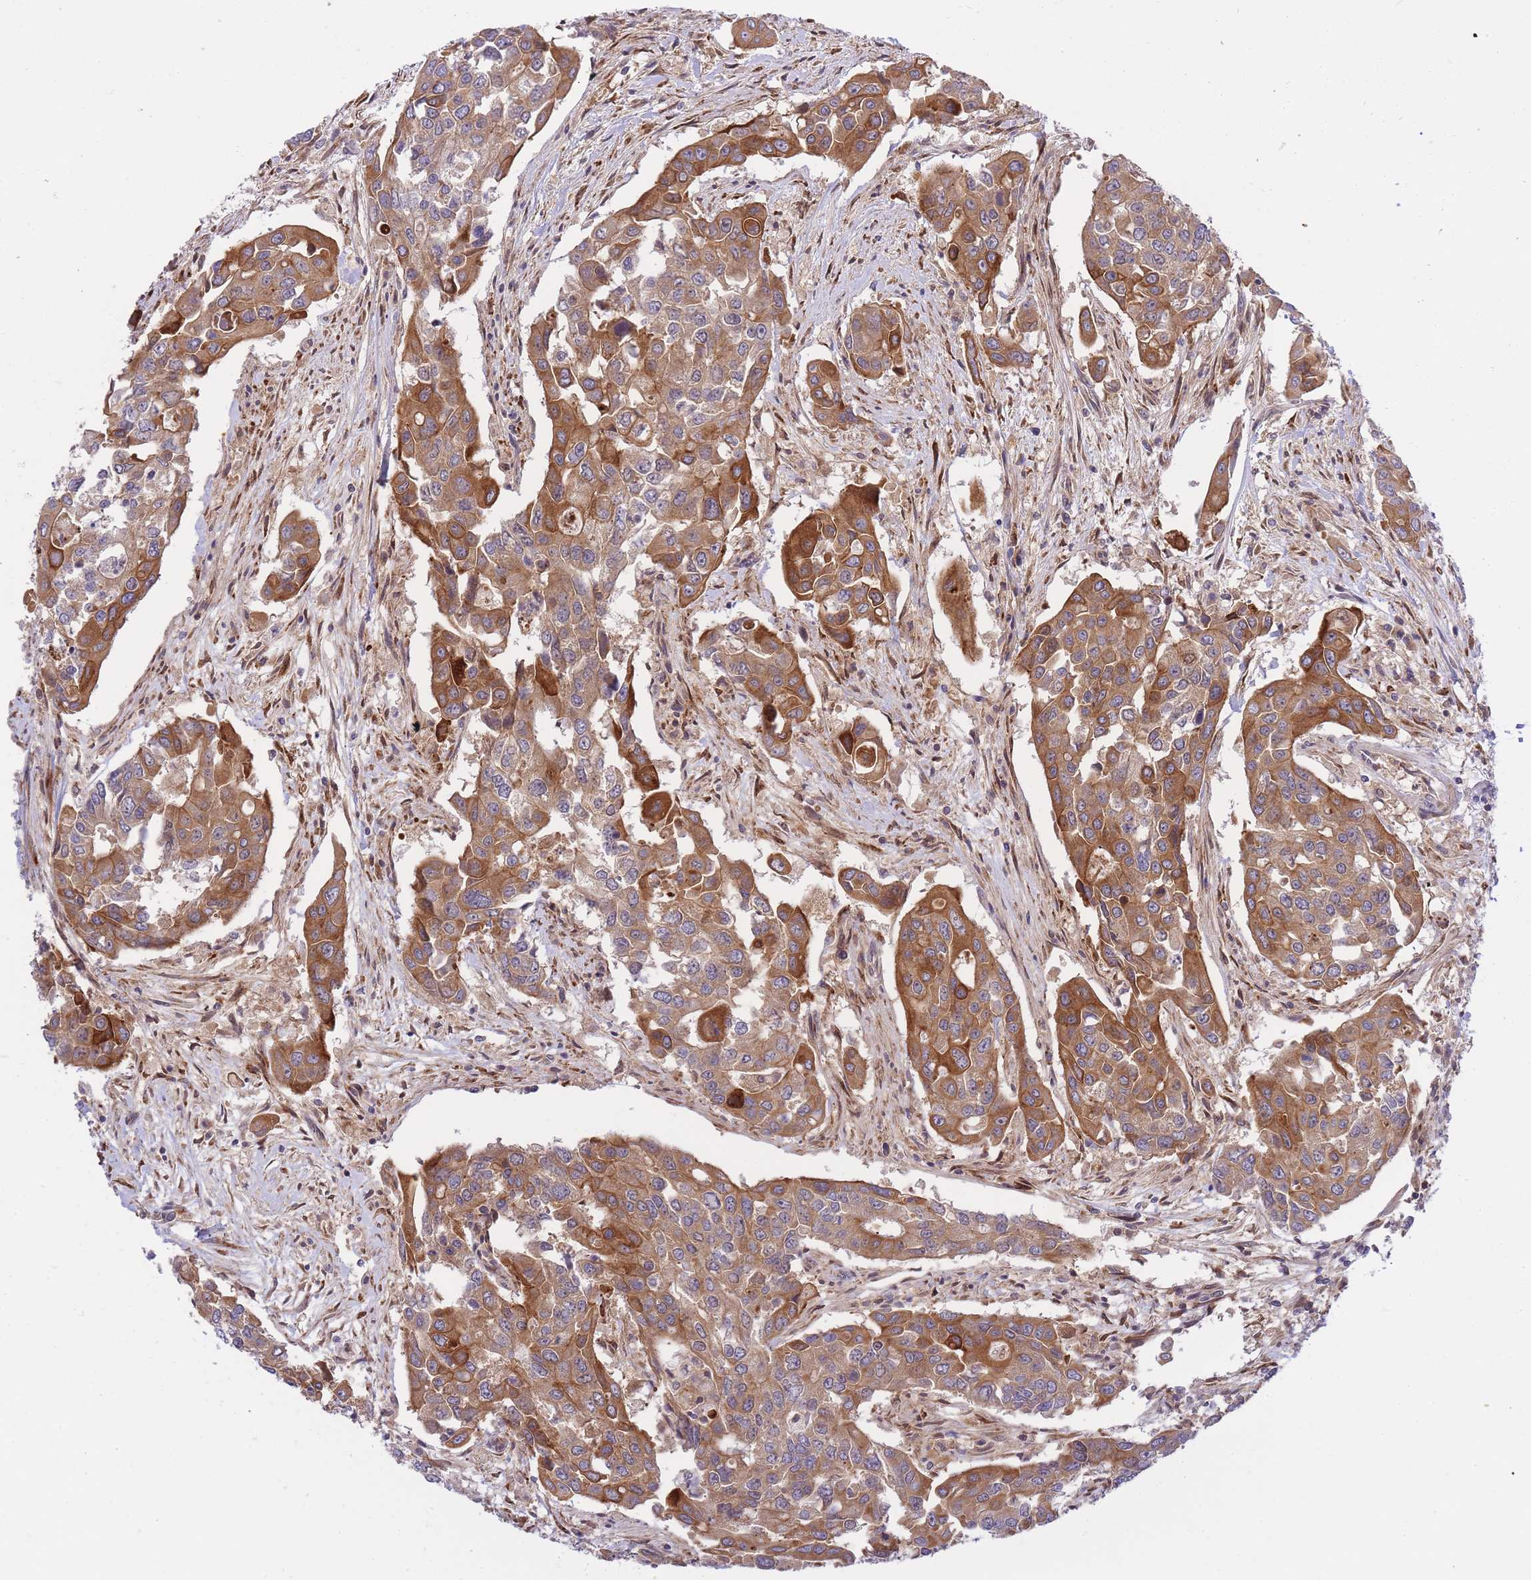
{"staining": {"intensity": "strong", "quantity": ">75%", "location": "cytoplasmic/membranous"}, "tissue": "colorectal cancer", "cell_type": "Tumor cells", "image_type": "cancer", "snomed": [{"axis": "morphology", "description": "Adenocarcinoma, NOS"}, {"axis": "topography", "description": "Colon"}], "caption": "Brown immunohistochemical staining in colorectal cancer shows strong cytoplasmic/membranous staining in about >75% of tumor cells. The staining was performed using DAB (3,3'-diaminobenzidine), with brown indicating positive protein expression. Nuclei are stained blue with hematoxylin.", "gene": "EIF2B2", "patient": {"sex": "male", "age": 77}}